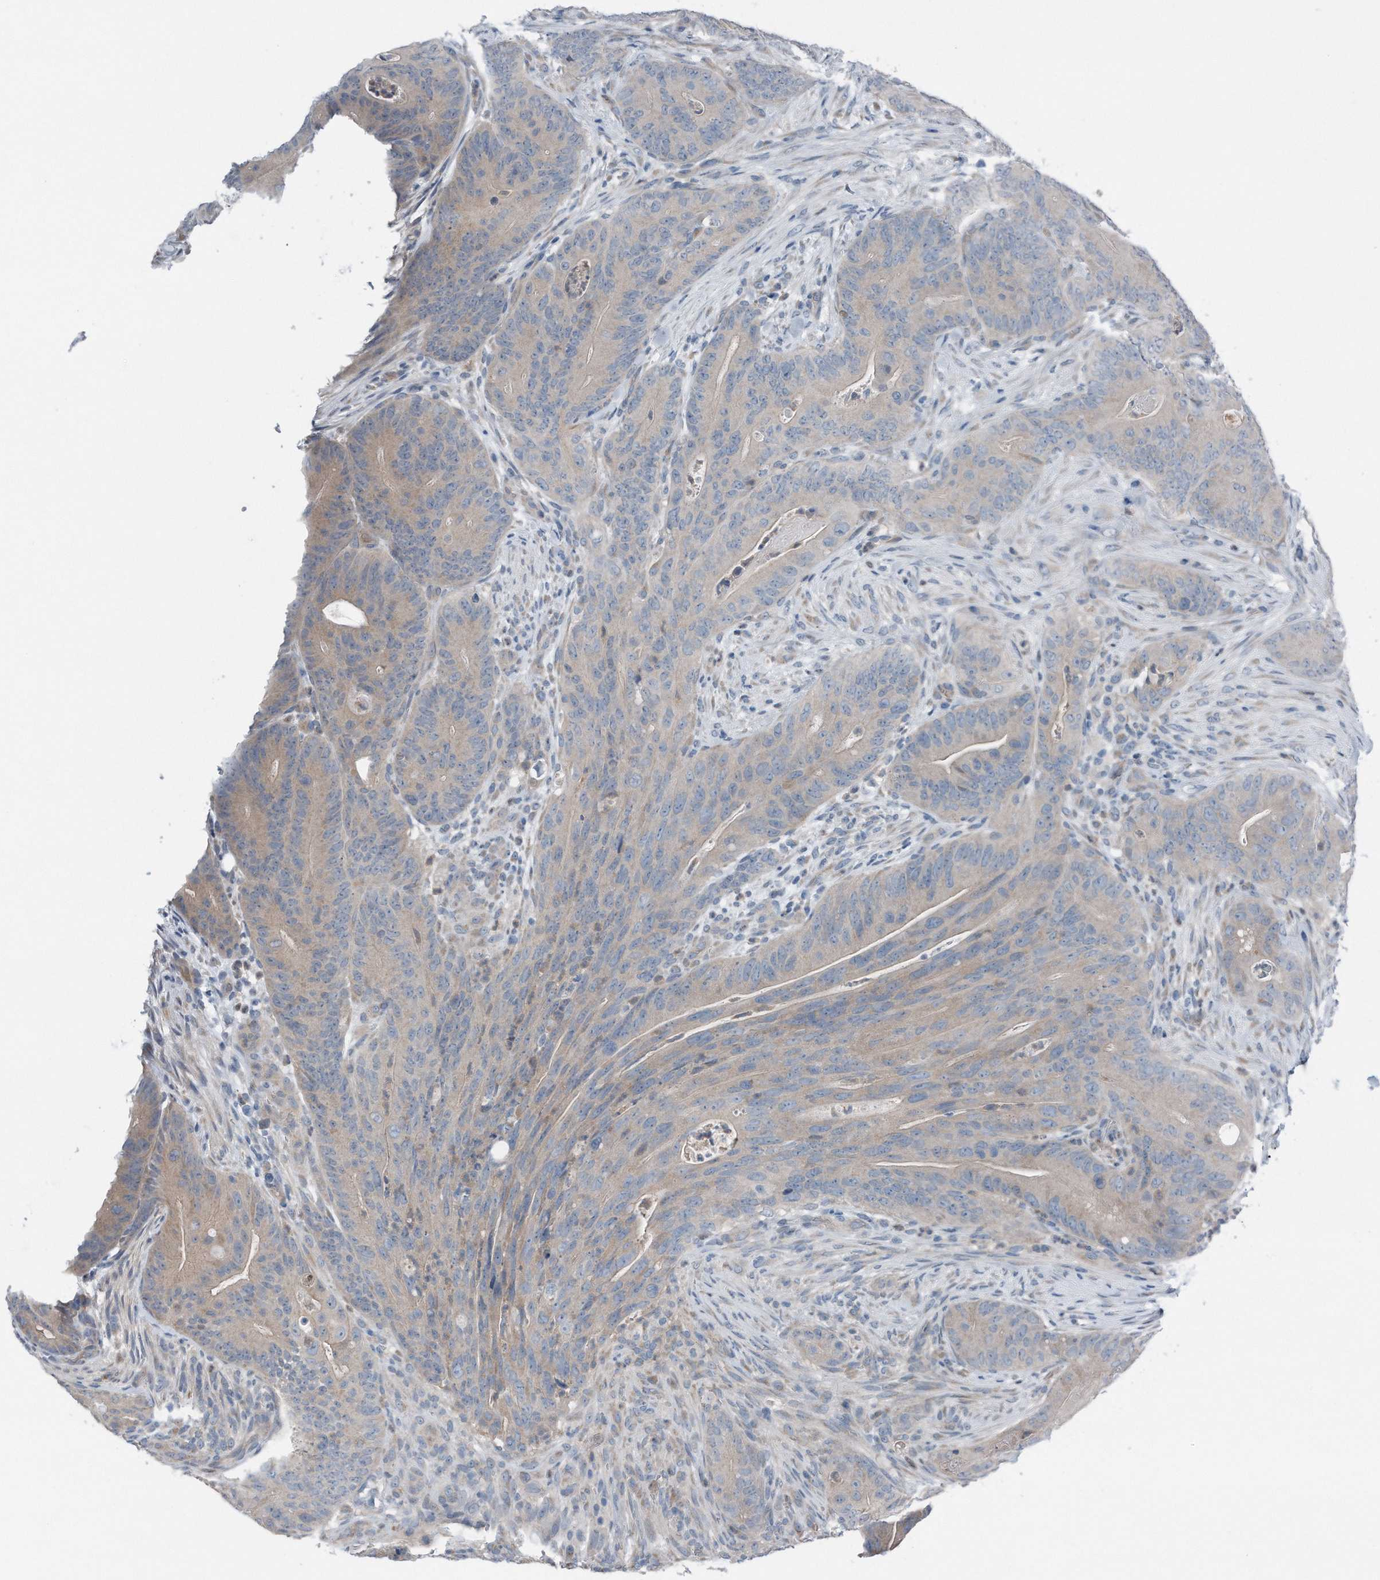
{"staining": {"intensity": "weak", "quantity": "<25%", "location": "cytoplasmic/membranous"}, "tissue": "colorectal cancer", "cell_type": "Tumor cells", "image_type": "cancer", "snomed": [{"axis": "morphology", "description": "Normal tissue, NOS"}, {"axis": "topography", "description": "Colon"}], "caption": "A high-resolution micrograph shows immunohistochemistry staining of colorectal cancer, which displays no significant expression in tumor cells.", "gene": "YRDC", "patient": {"sex": "female", "age": 82}}